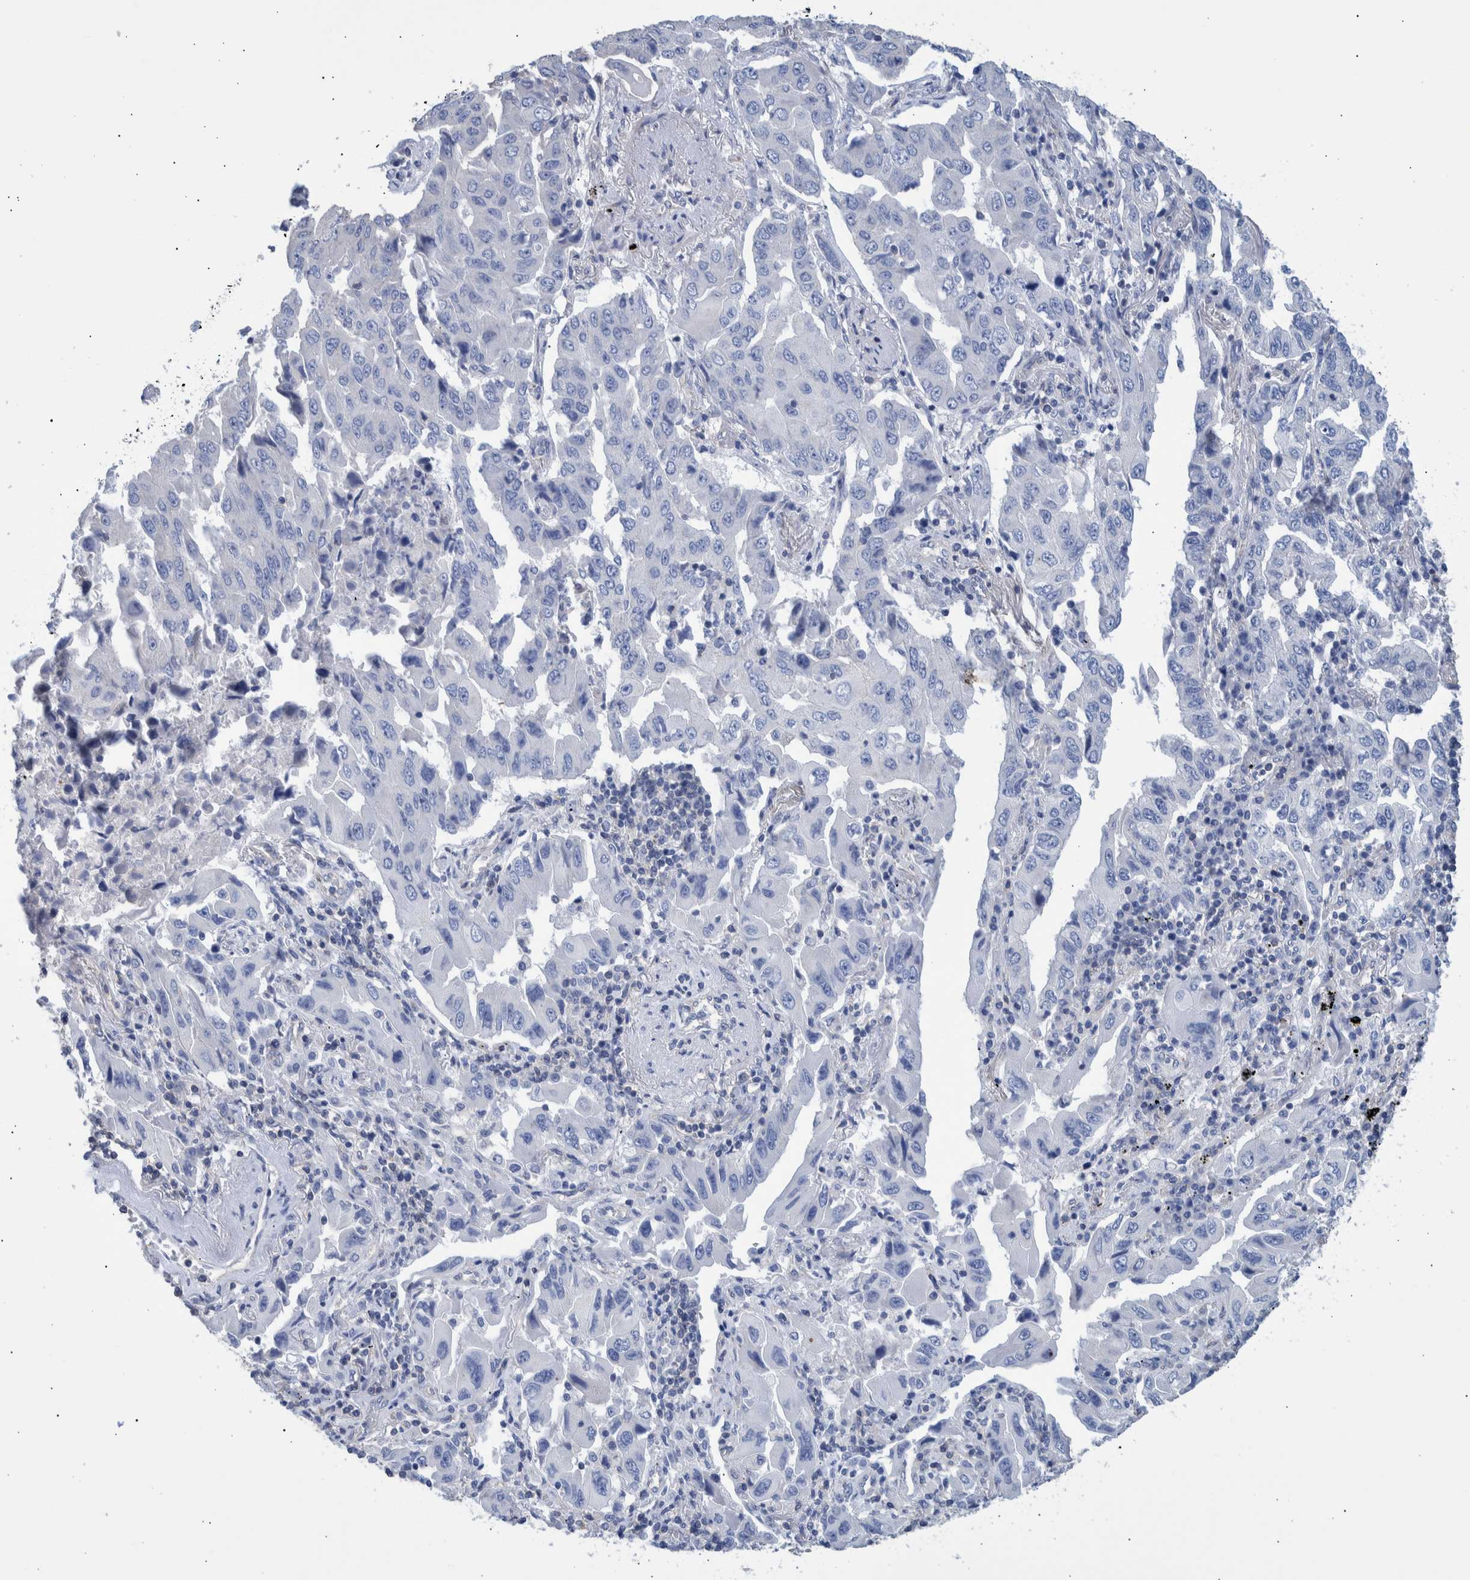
{"staining": {"intensity": "negative", "quantity": "none", "location": "none"}, "tissue": "lung cancer", "cell_type": "Tumor cells", "image_type": "cancer", "snomed": [{"axis": "morphology", "description": "Adenocarcinoma, NOS"}, {"axis": "topography", "description": "Lung"}], "caption": "The IHC histopathology image has no significant expression in tumor cells of lung cancer (adenocarcinoma) tissue.", "gene": "PPP3CC", "patient": {"sex": "female", "age": 65}}